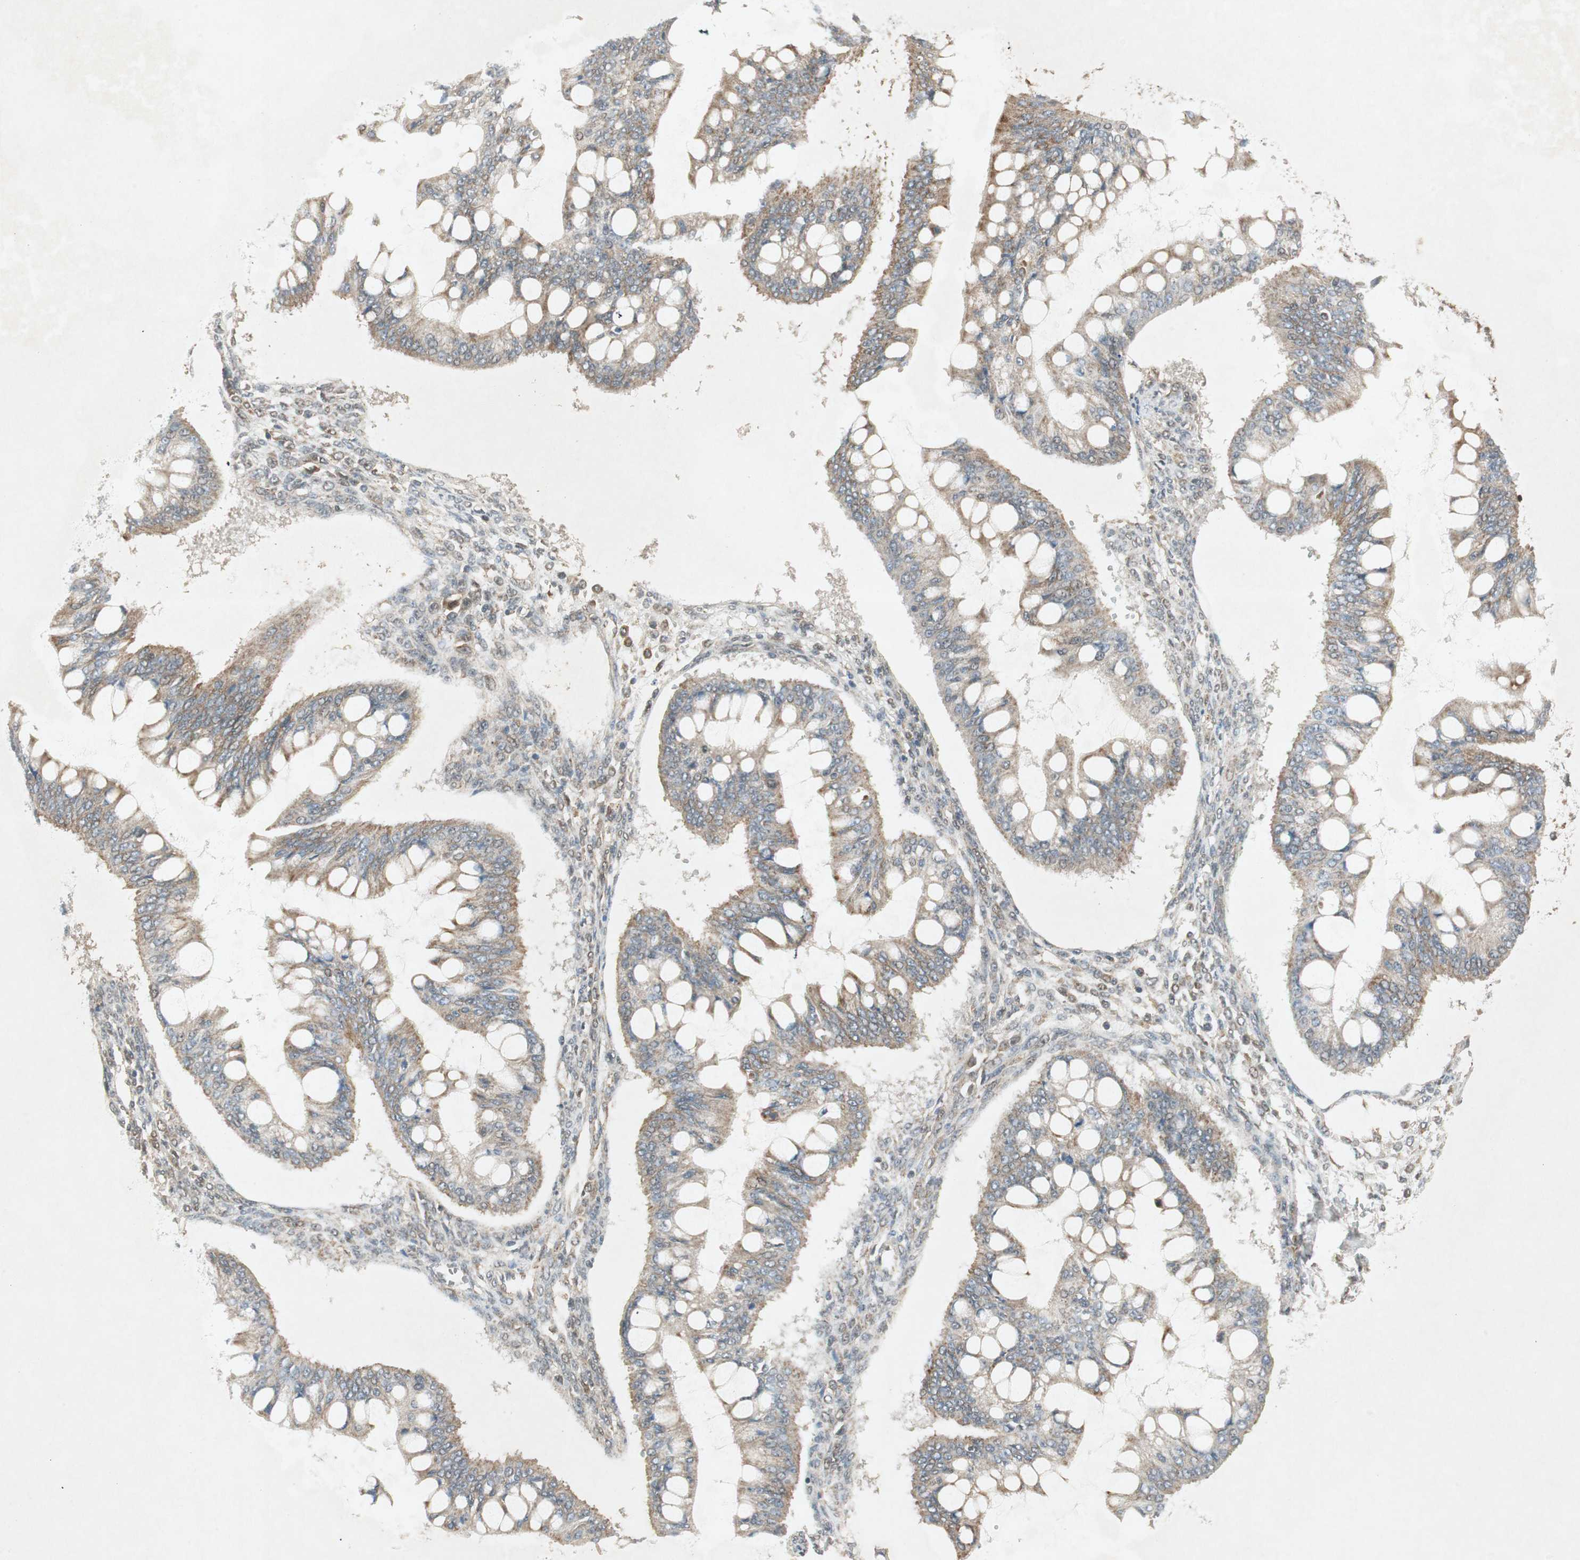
{"staining": {"intensity": "moderate", "quantity": ">75%", "location": "cytoplasmic/membranous"}, "tissue": "ovarian cancer", "cell_type": "Tumor cells", "image_type": "cancer", "snomed": [{"axis": "morphology", "description": "Cystadenocarcinoma, mucinous, NOS"}, {"axis": "topography", "description": "Ovary"}], "caption": "High-magnification brightfield microscopy of ovarian mucinous cystadenocarcinoma stained with DAB (brown) and counterstained with hematoxylin (blue). tumor cells exhibit moderate cytoplasmic/membranous staining is present in approximately>75% of cells.", "gene": "USP2", "patient": {"sex": "female", "age": 73}}